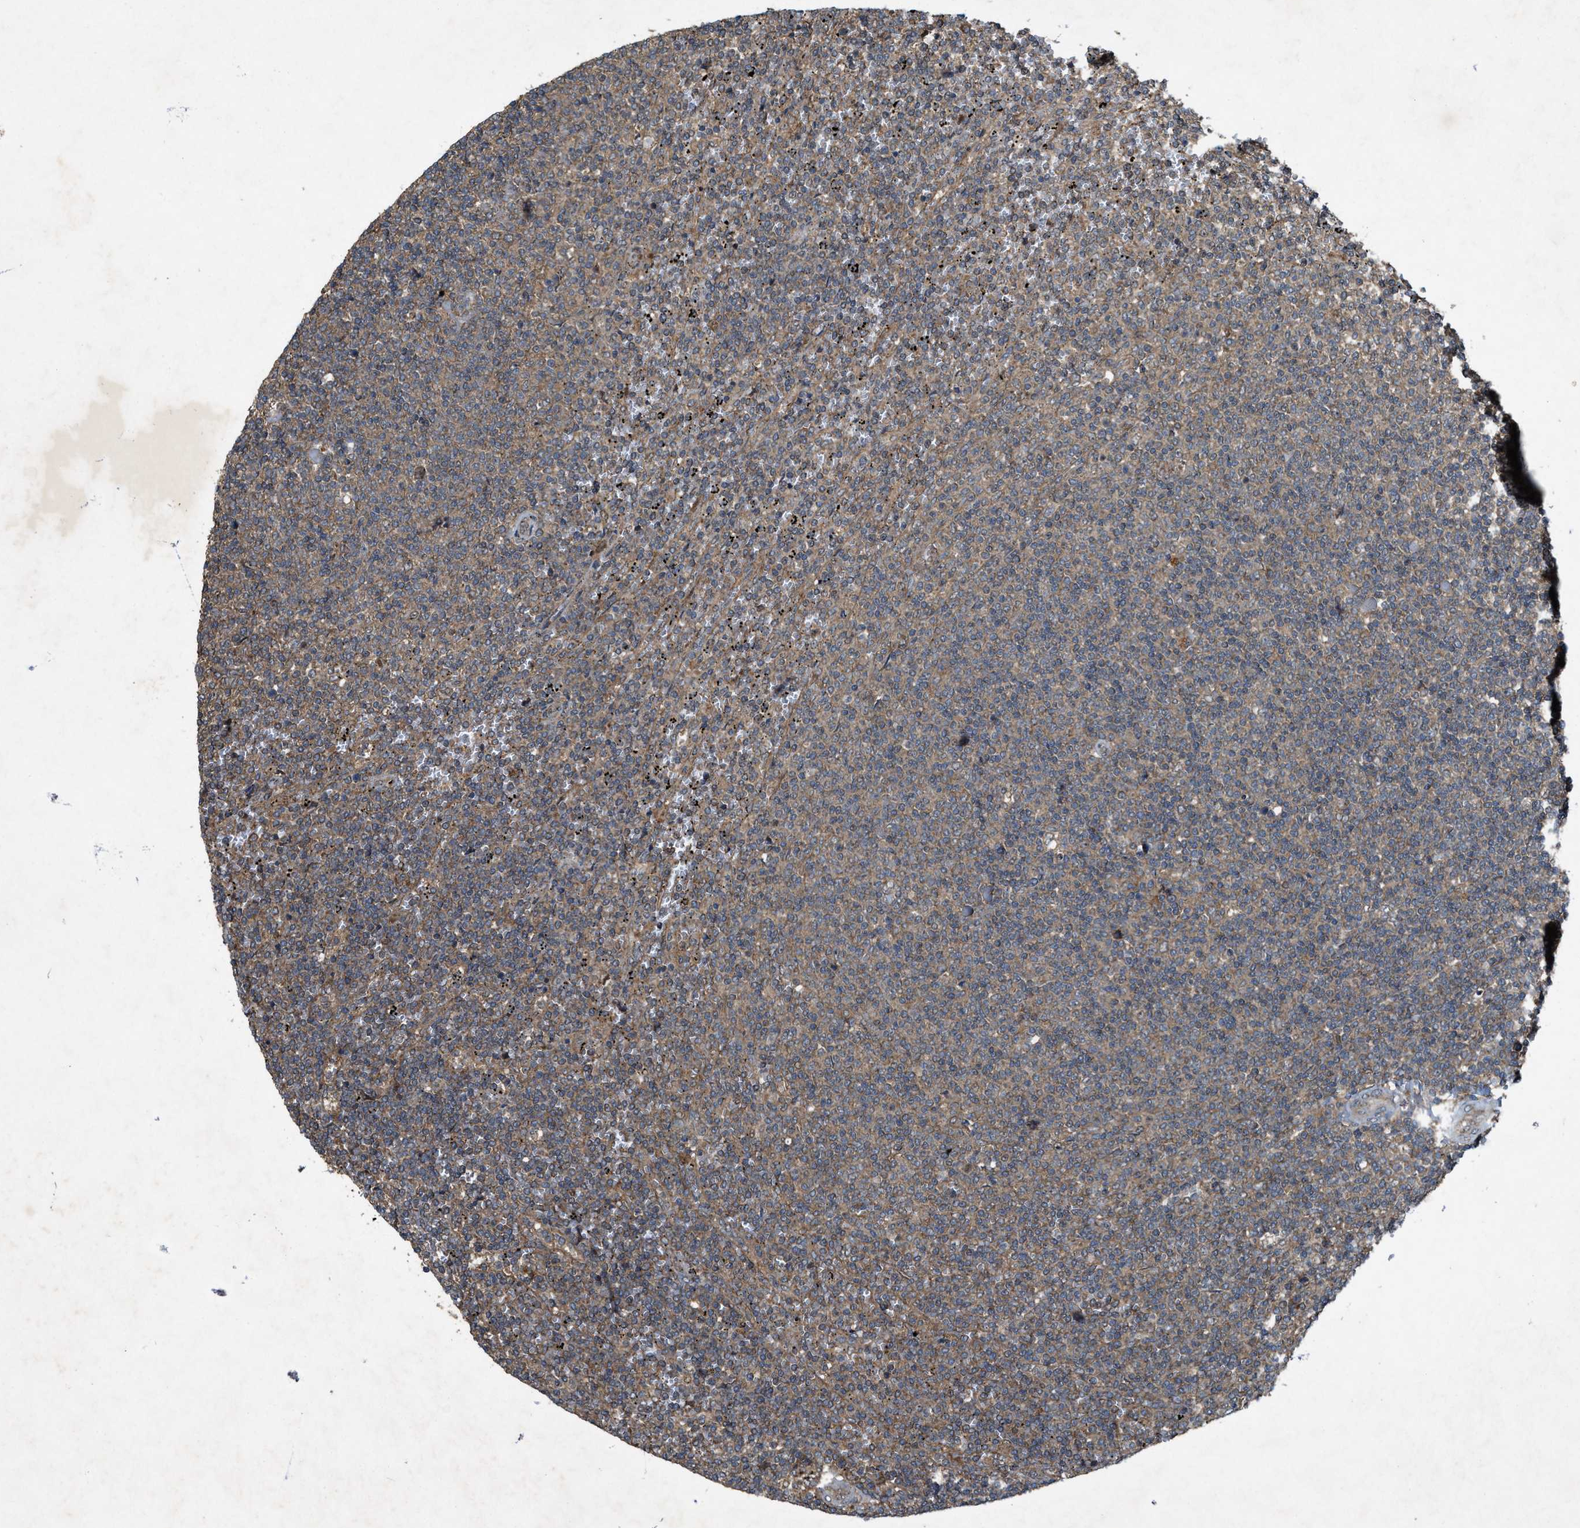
{"staining": {"intensity": "weak", "quantity": ">75%", "location": "cytoplasmic/membranous"}, "tissue": "lymphoma", "cell_type": "Tumor cells", "image_type": "cancer", "snomed": [{"axis": "morphology", "description": "Malignant lymphoma, non-Hodgkin's type, Low grade"}, {"axis": "topography", "description": "Spleen"}], "caption": "Lymphoma stained with a brown dye reveals weak cytoplasmic/membranous positive staining in about >75% of tumor cells.", "gene": "PDP2", "patient": {"sex": "female", "age": 50}}